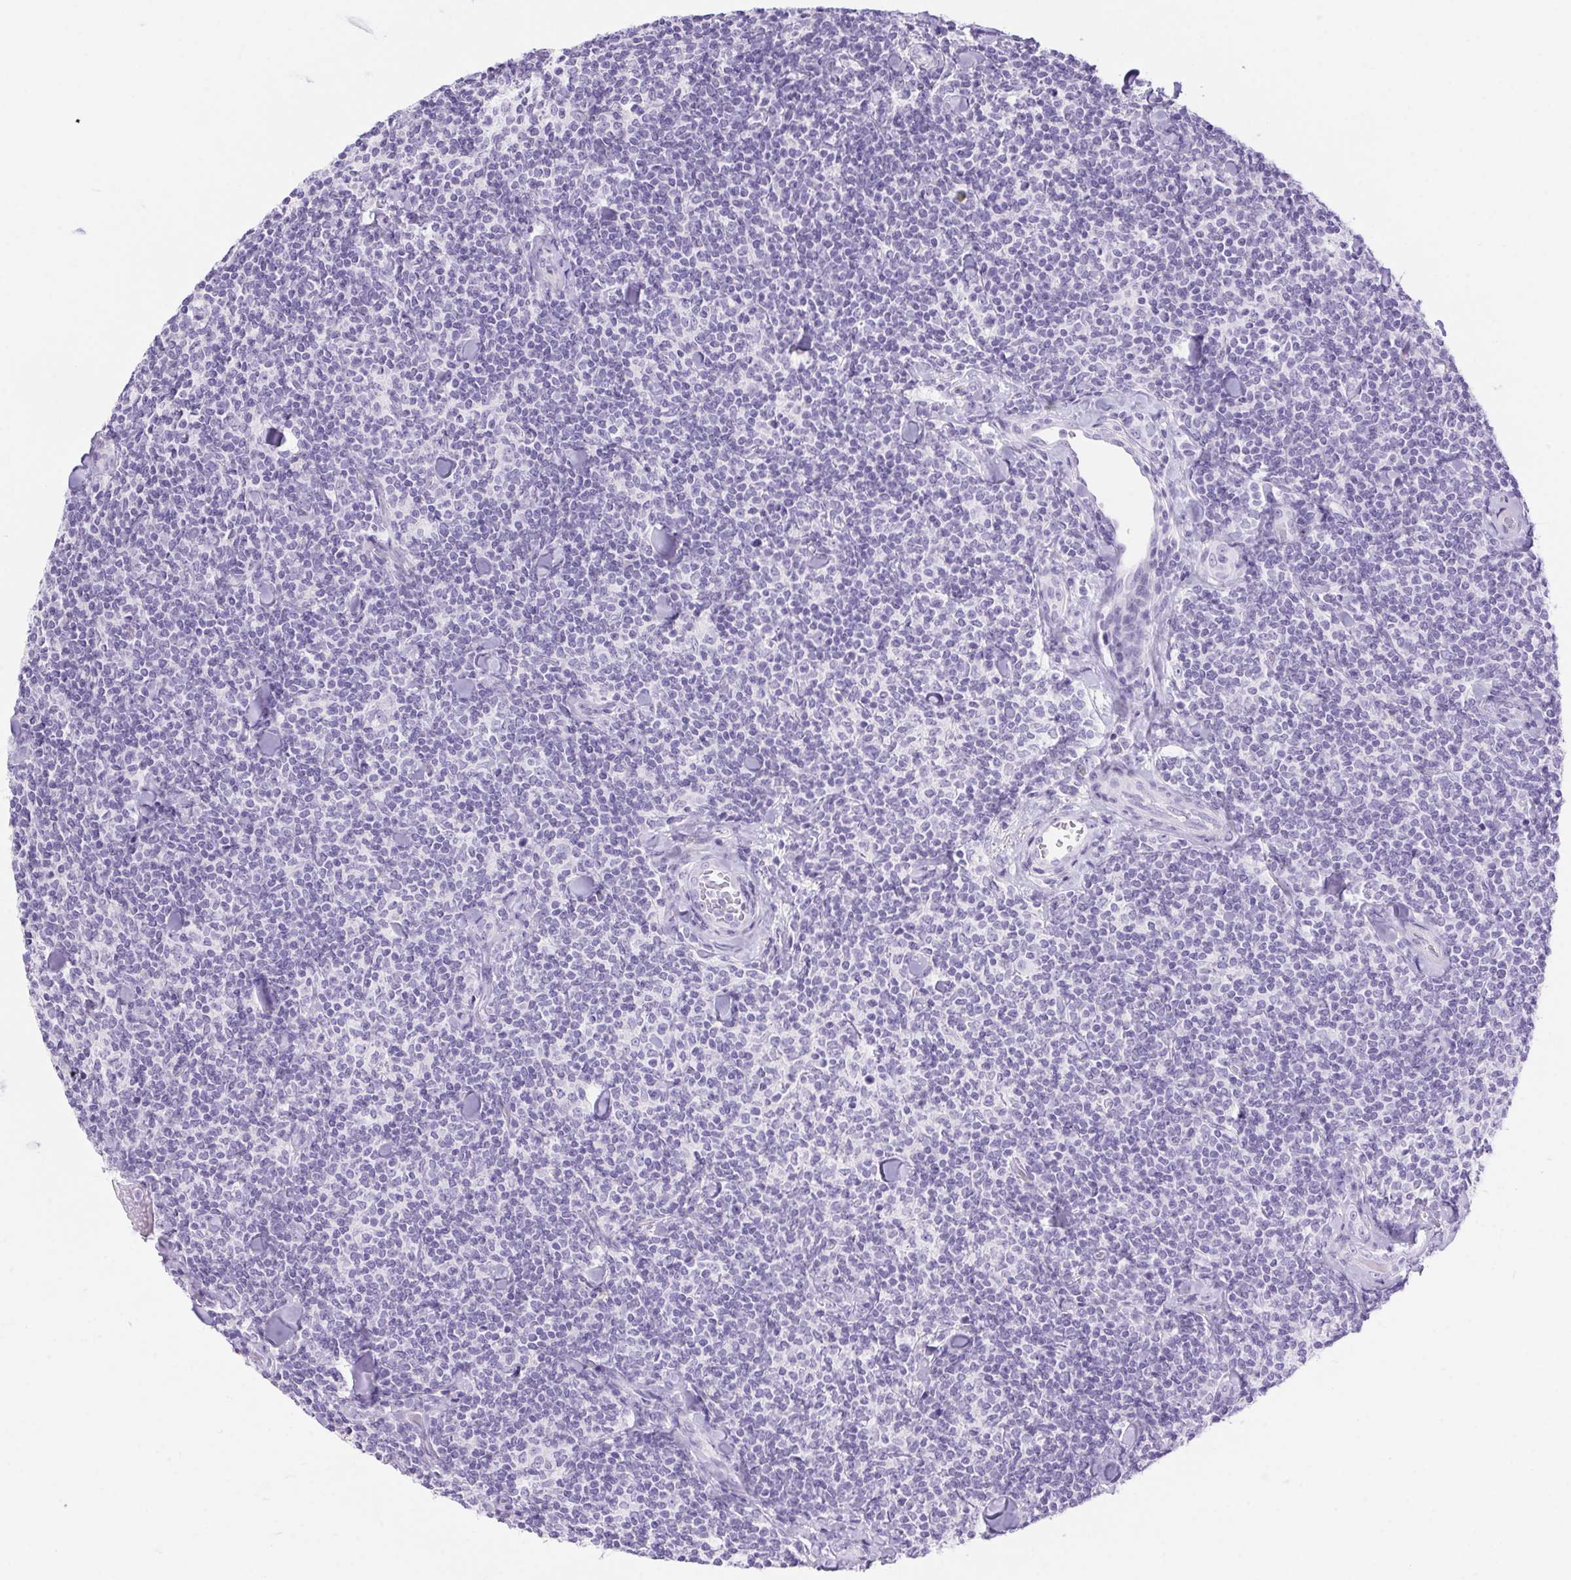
{"staining": {"intensity": "negative", "quantity": "none", "location": "none"}, "tissue": "lymphoma", "cell_type": "Tumor cells", "image_type": "cancer", "snomed": [{"axis": "morphology", "description": "Malignant lymphoma, non-Hodgkin's type, Low grade"}, {"axis": "topography", "description": "Lymph node"}], "caption": "There is no significant staining in tumor cells of low-grade malignant lymphoma, non-Hodgkin's type.", "gene": "ERP27", "patient": {"sex": "female", "age": 56}}